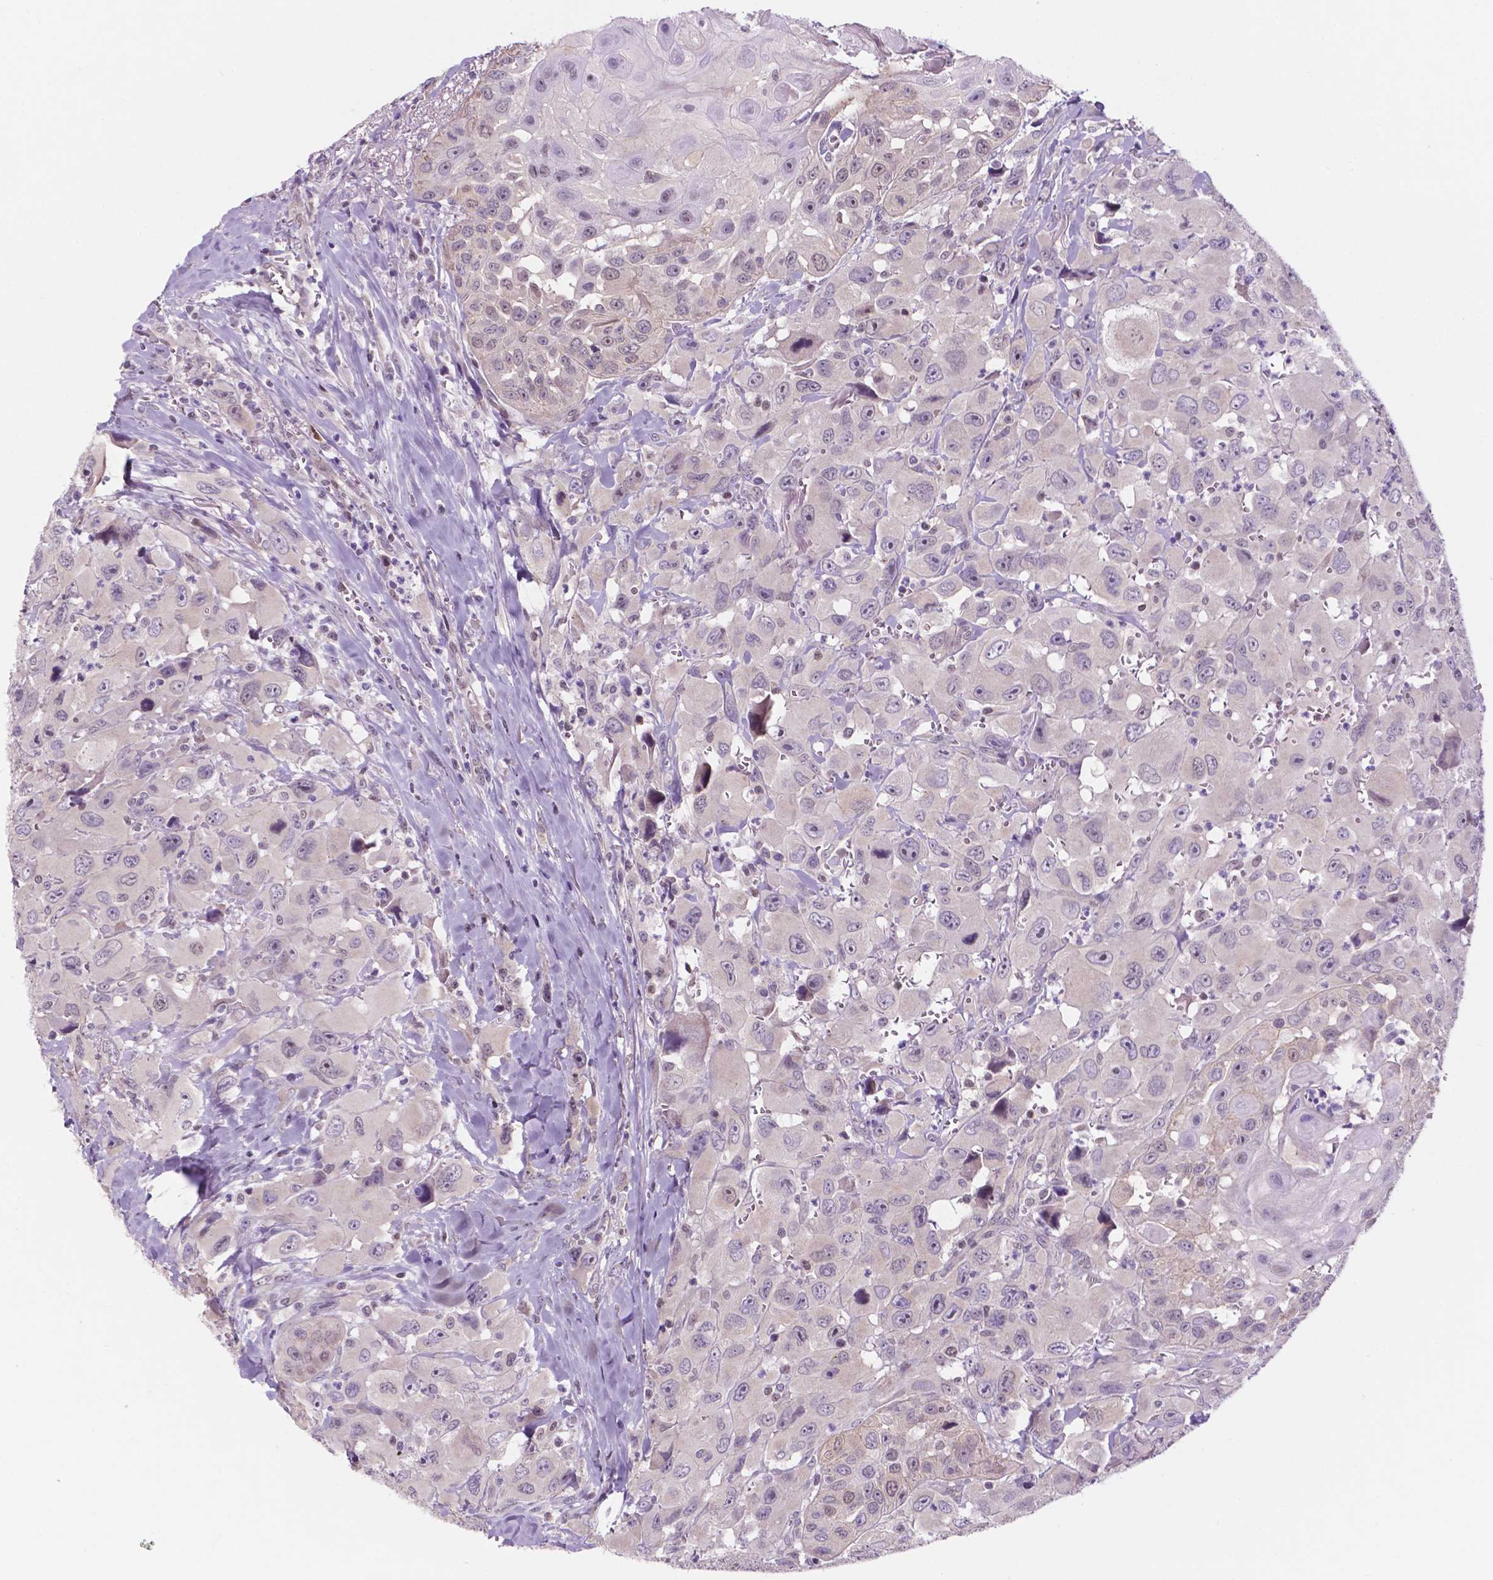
{"staining": {"intensity": "weak", "quantity": "<25%", "location": "nuclear"}, "tissue": "head and neck cancer", "cell_type": "Tumor cells", "image_type": "cancer", "snomed": [{"axis": "morphology", "description": "Squamous cell carcinoma, NOS"}, {"axis": "morphology", "description": "Squamous cell carcinoma, metastatic, NOS"}, {"axis": "topography", "description": "Oral tissue"}, {"axis": "topography", "description": "Head-Neck"}], "caption": "An image of human head and neck squamous cell carcinoma is negative for staining in tumor cells.", "gene": "FAM50B", "patient": {"sex": "female", "age": 85}}